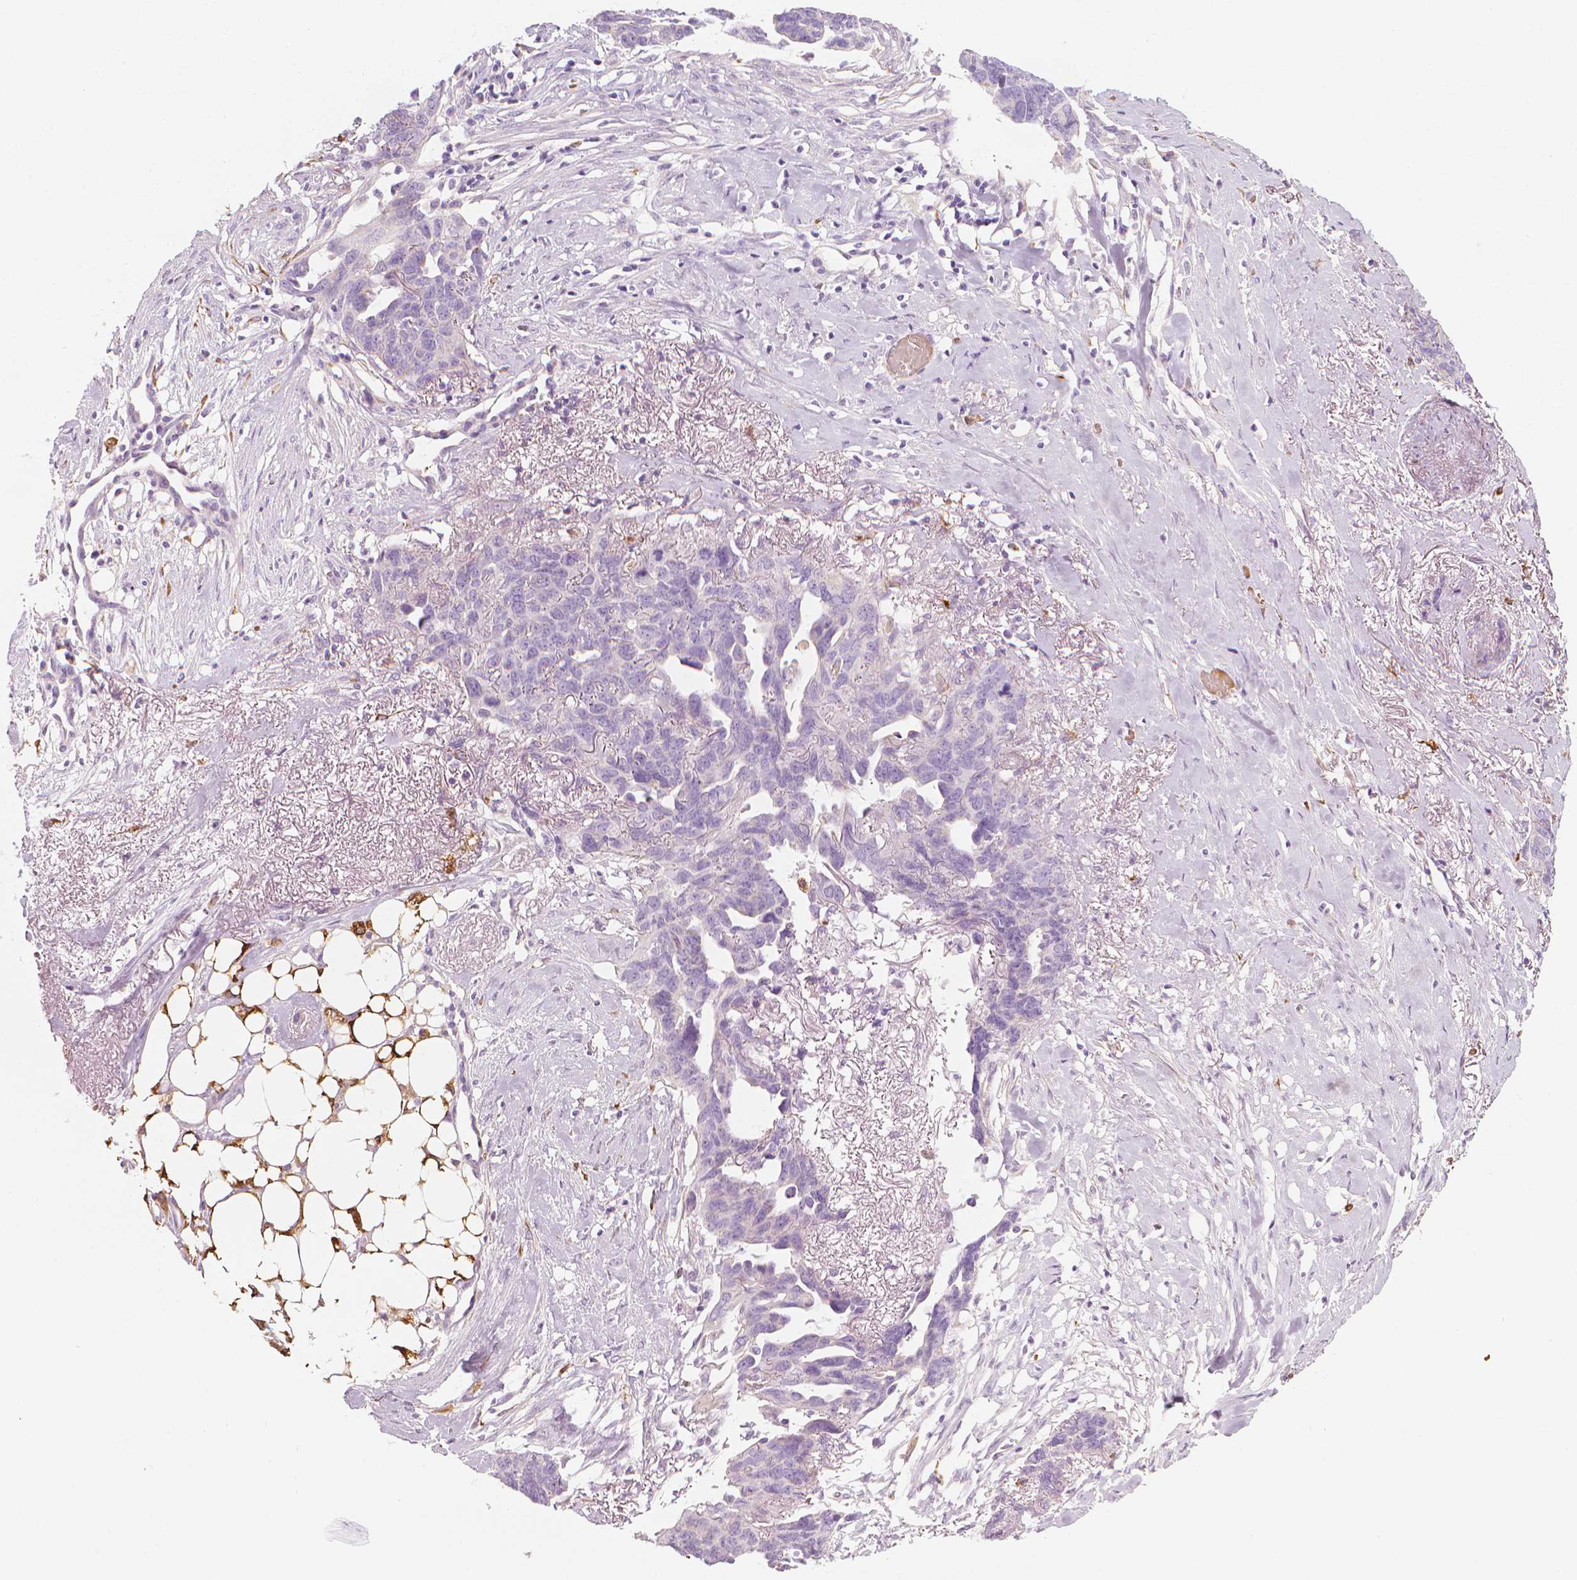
{"staining": {"intensity": "negative", "quantity": "none", "location": "none"}, "tissue": "ovarian cancer", "cell_type": "Tumor cells", "image_type": "cancer", "snomed": [{"axis": "morphology", "description": "Cystadenocarcinoma, serous, NOS"}, {"axis": "topography", "description": "Ovary"}], "caption": "IHC photomicrograph of neoplastic tissue: ovarian cancer stained with DAB displays no significant protein staining in tumor cells.", "gene": "CES1", "patient": {"sex": "female", "age": 69}}